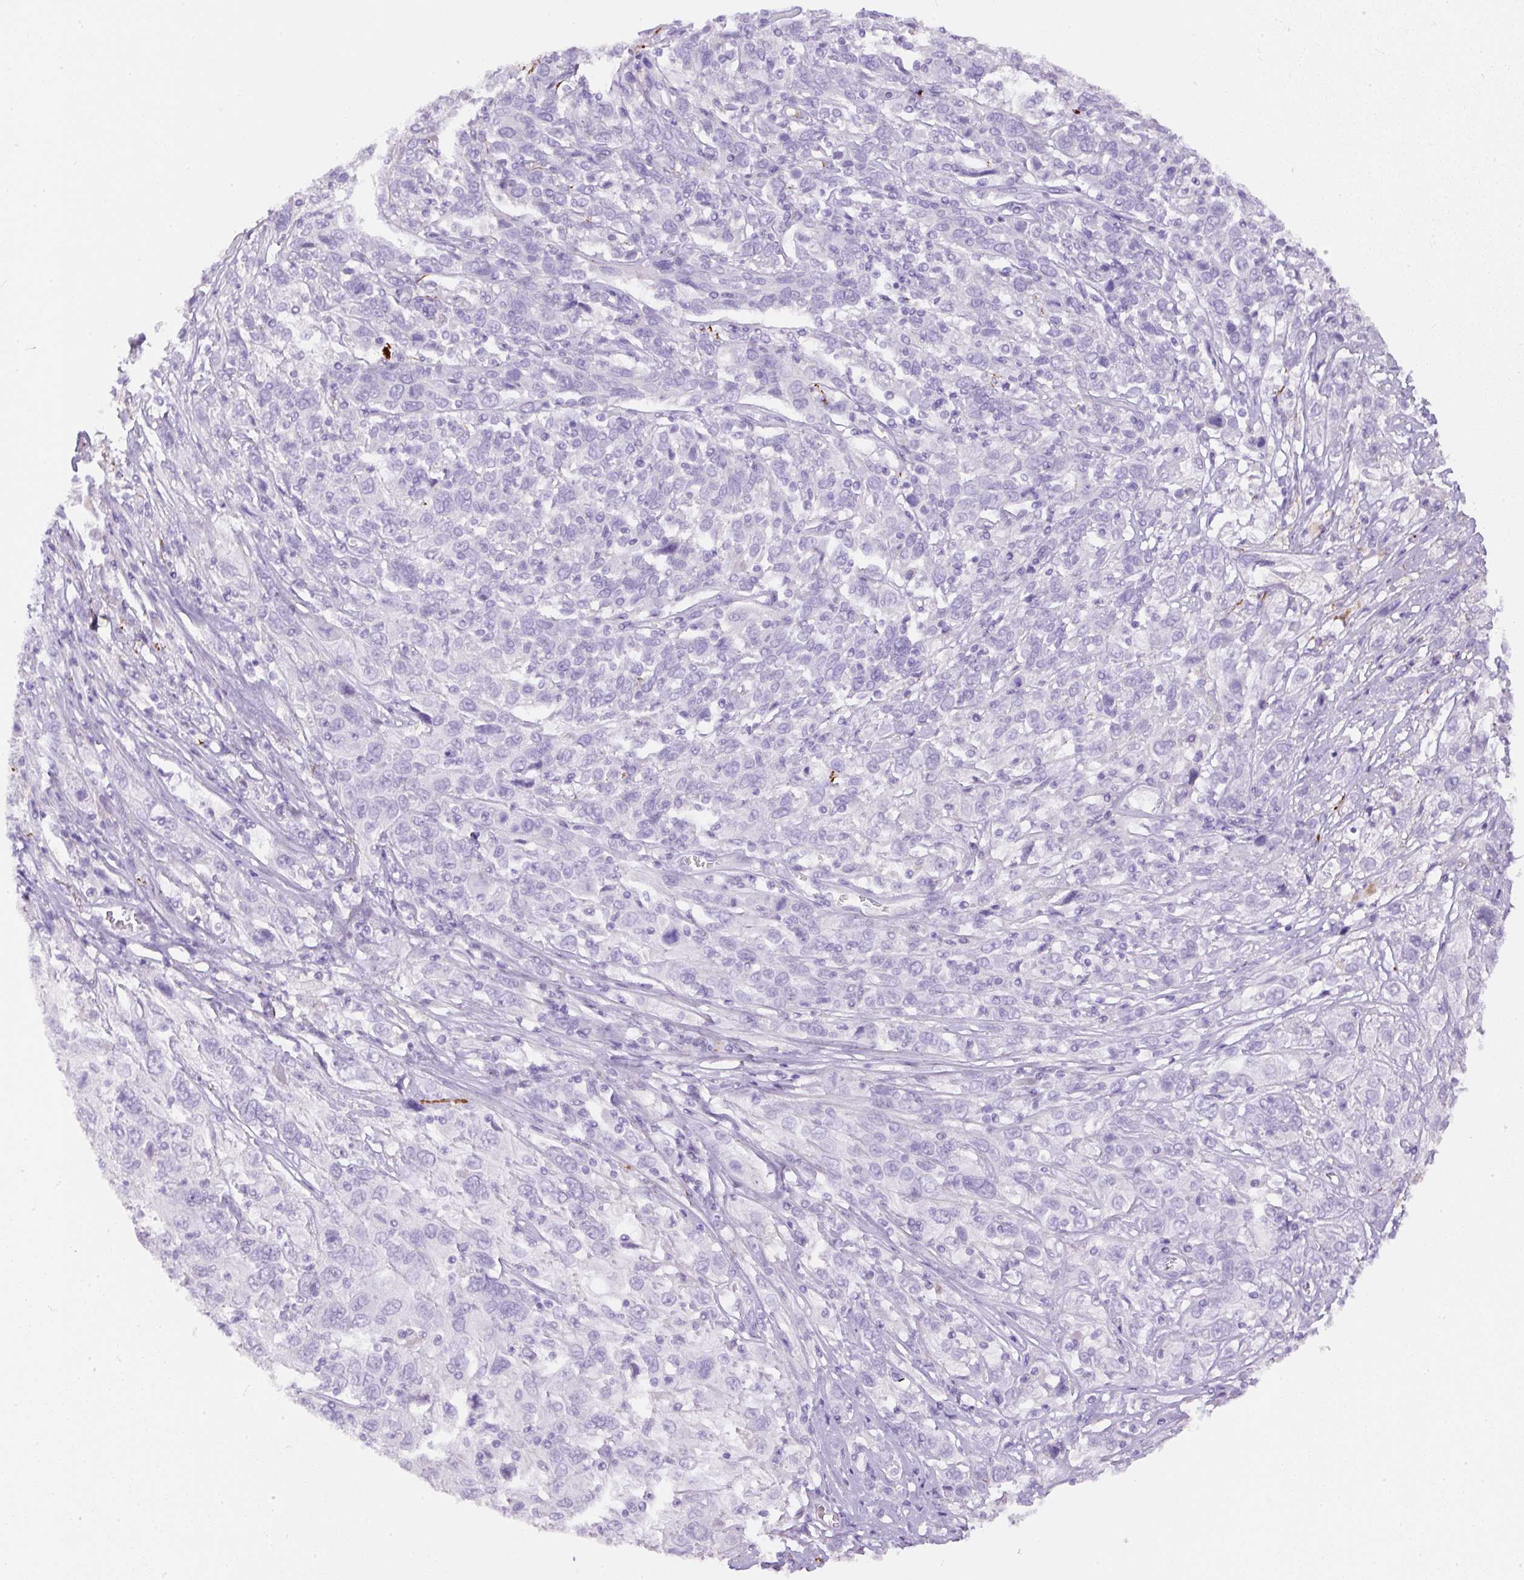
{"staining": {"intensity": "negative", "quantity": "none", "location": "none"}, "tissue": "cervical cancer", "cell_type": "Tumor cells", "image_type": "cancer", "snomed": [{"axis": "morphology", "description": "Squamous cell carcinoma, NOS"}, {"axis": "topography", "description": "Cervix"}], "caption": "Cervical squamous cell carcinoma was stained to show a protein in brown. There is no significant positivity in tumor cells. (Immunohistochemistry (ihc), brightfield microscopy, high magnification).", "gene": "APCS", "patient": {"sex": "female", "age": 46}}